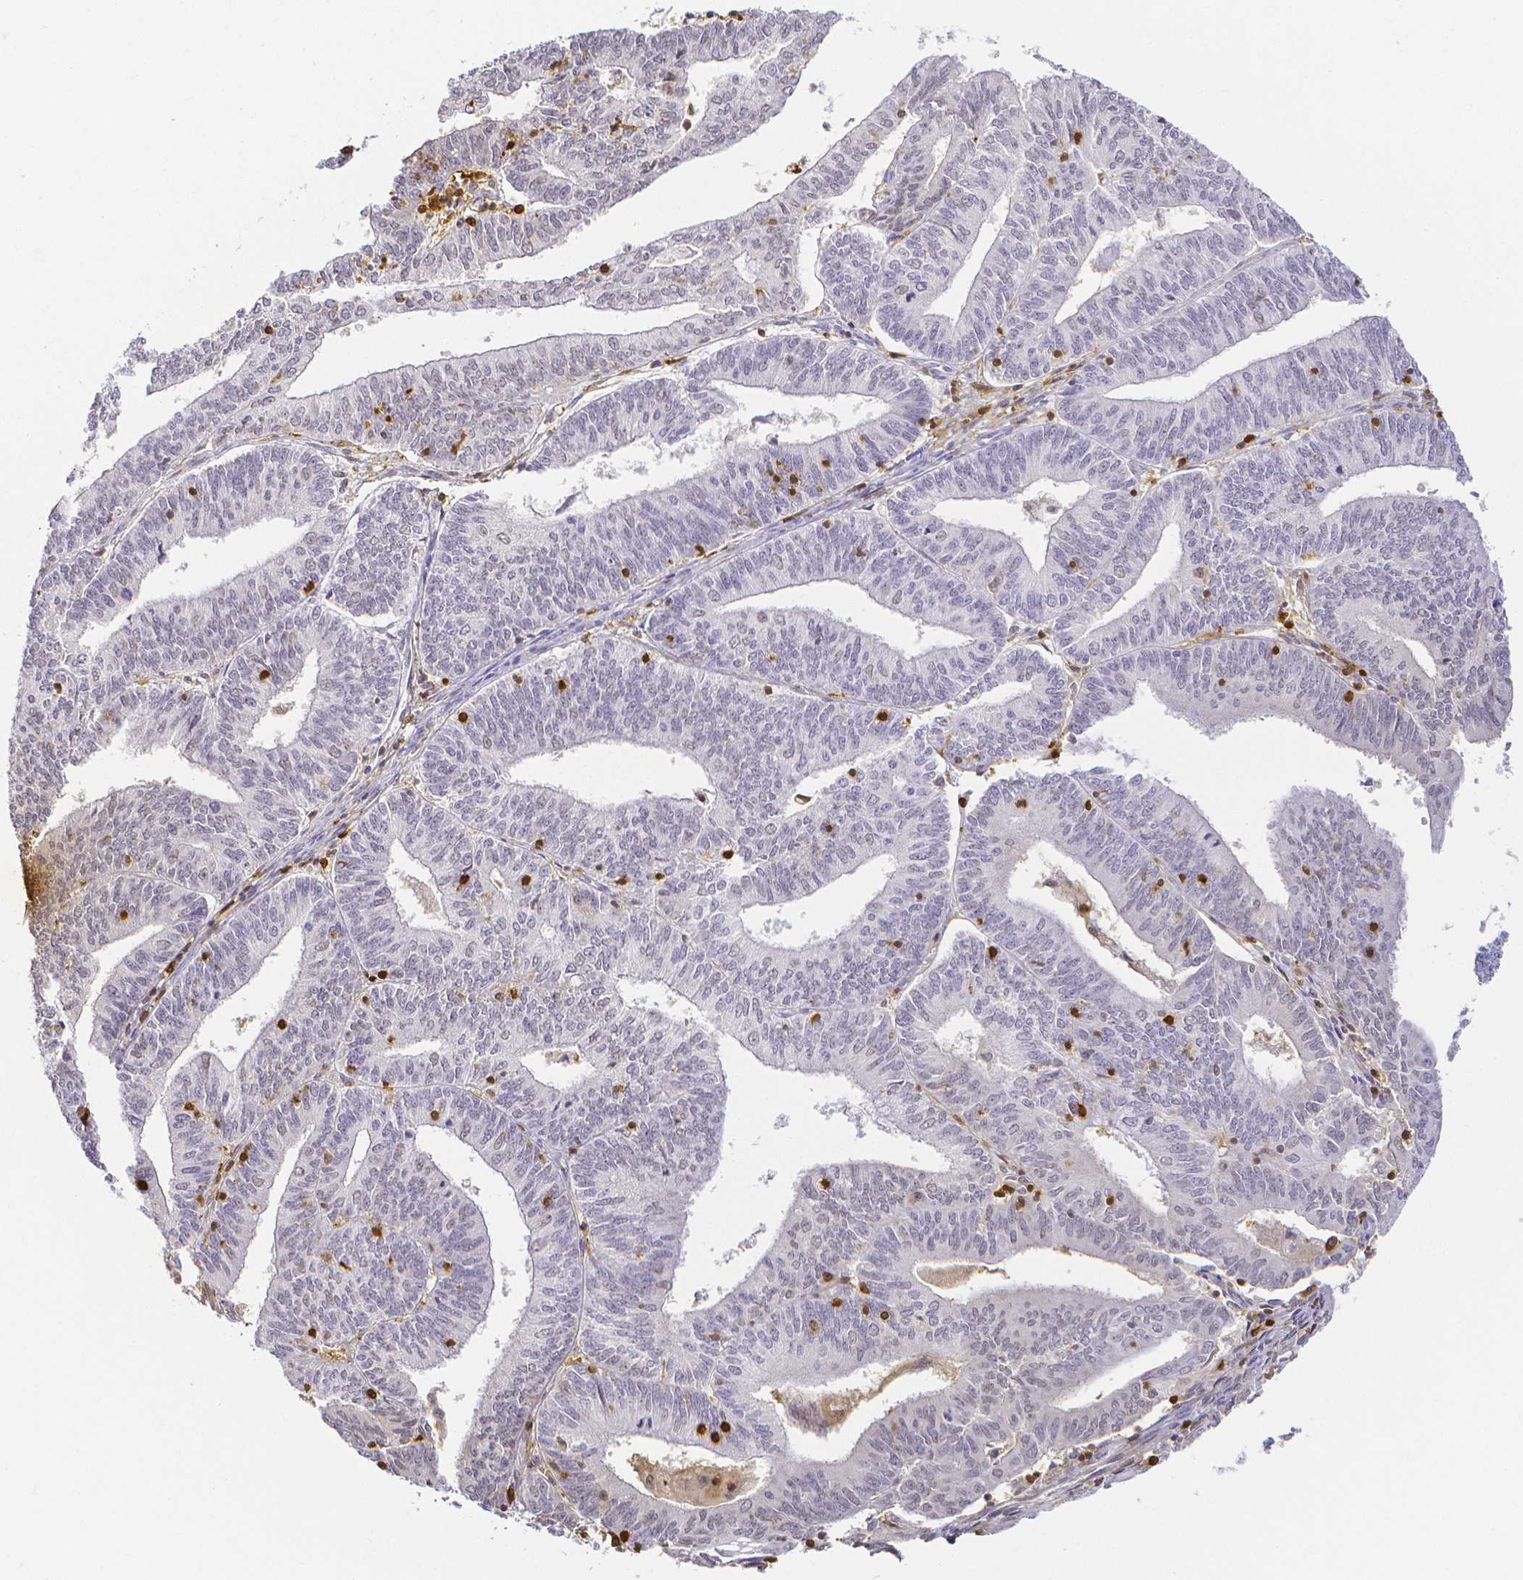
{"staining": {"intensity": "negative", "quantity": "none", "location": "none"}, "tissue": "endometrial cancer", "cell_type": "Tumor cells", "image_type": "cancer", "snomed": [{"axis": "morphology", "description": "Adenocarcinoma, NOS"}, {"axis": "topography", "description": "Endometrium"}], "caption": "The photomicrograph demonstrates no significant positivity in tumor cells of endometrial cancer.", "gene": "COTL1", "patient": {"sex": "female", "age": 61}}